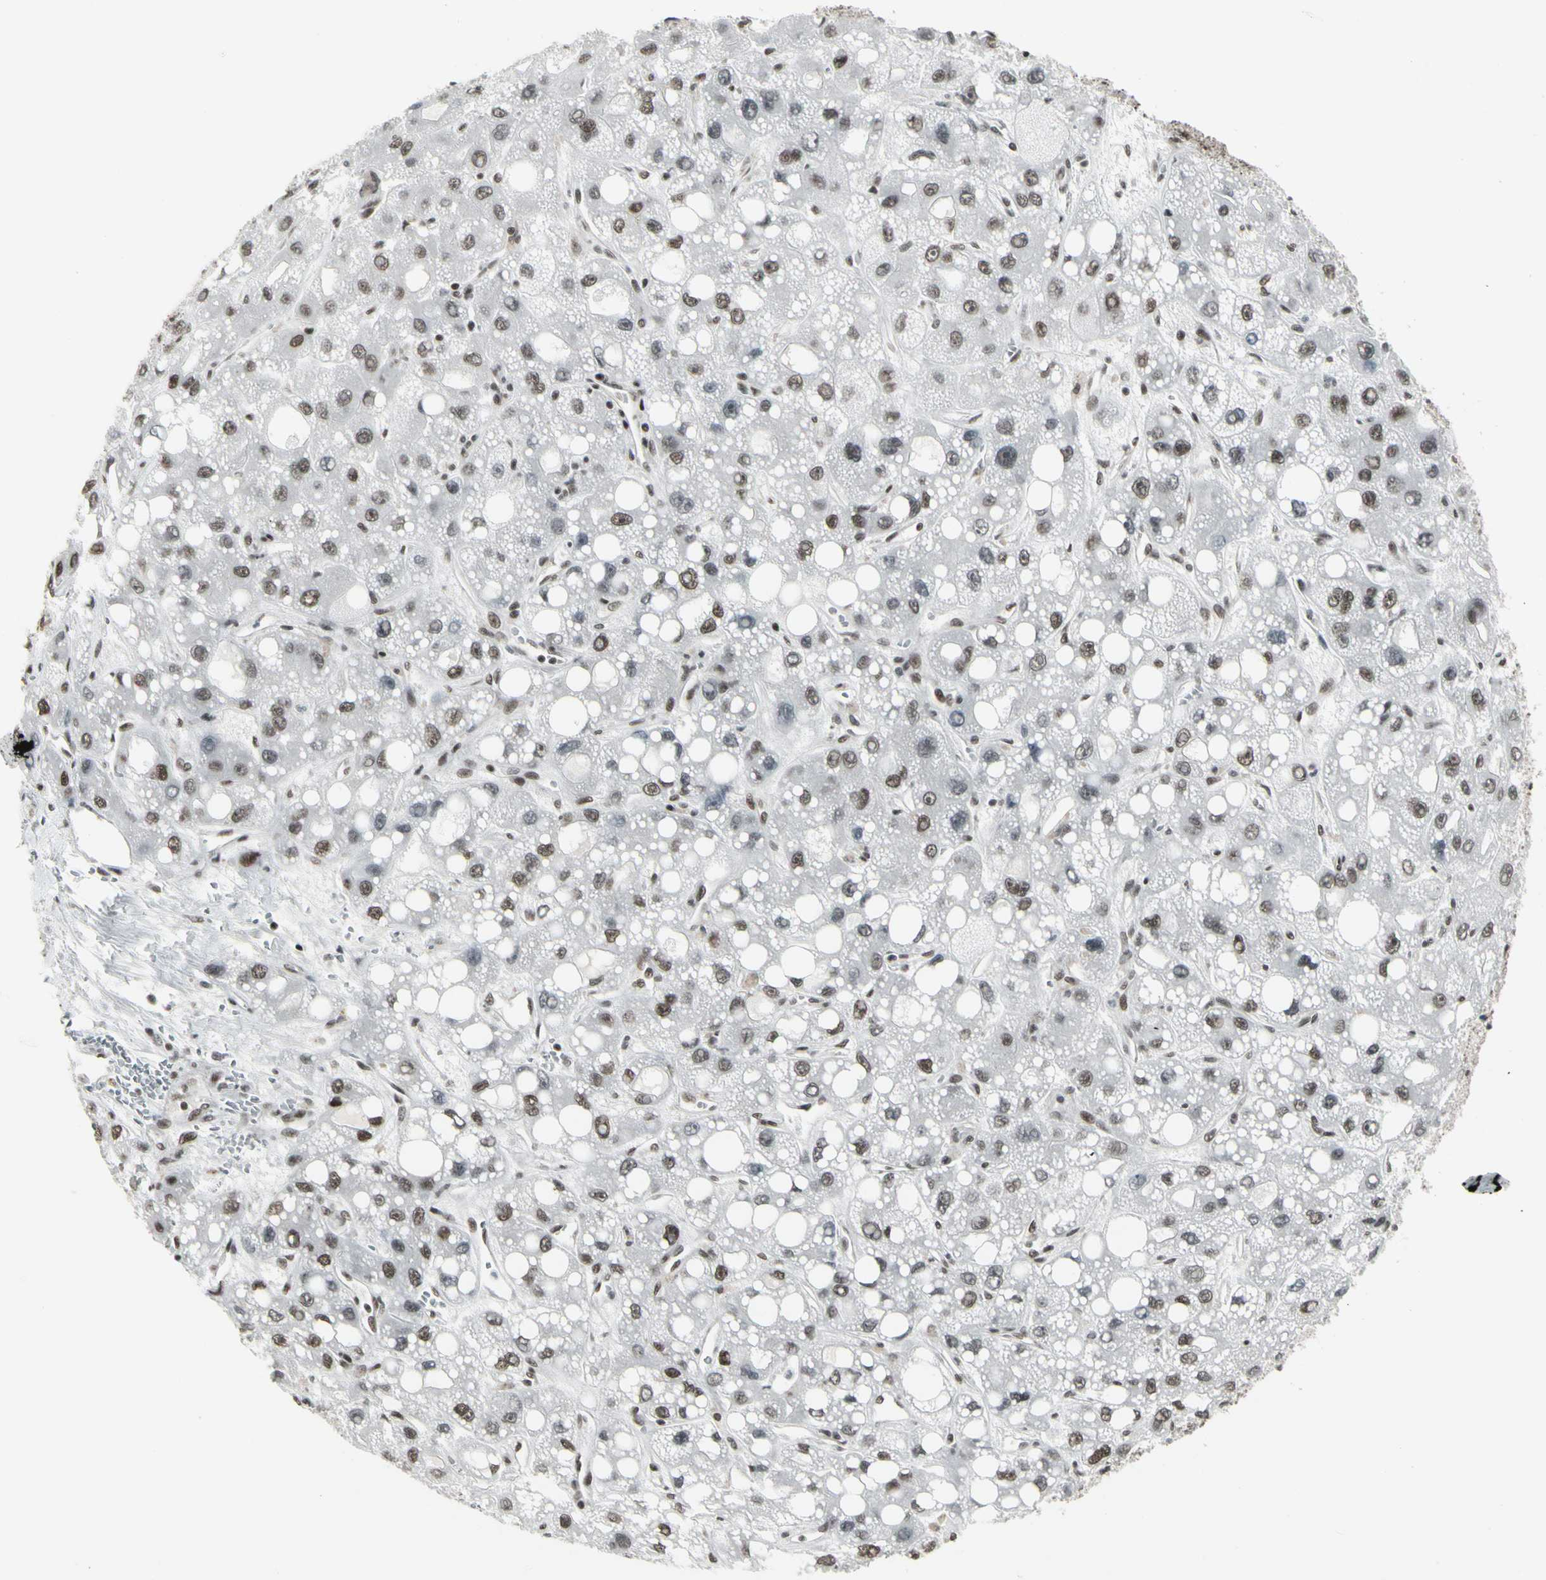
{"staining": {"intensity": "moderate", "quantity": ">75%", "location": "nuclear"}, "tissue": "liver cancer", "cell_type": "Tumor cells", "image_type": "cancer", "snomed": [{"axis": "morphology", "description": "Carcinoma, Hepatocellular, NOS"}, {"axis": "topography", "description": "Liver"}], "caption": "Immunohistochemical staining of hepatocellular carcinoma (liver) demonstrates medium levels of moderate nuclear staining in approximately >75% of tumor cells.", "gene": "HMG20A", "patient": {"sex": "male", "age": 55}}